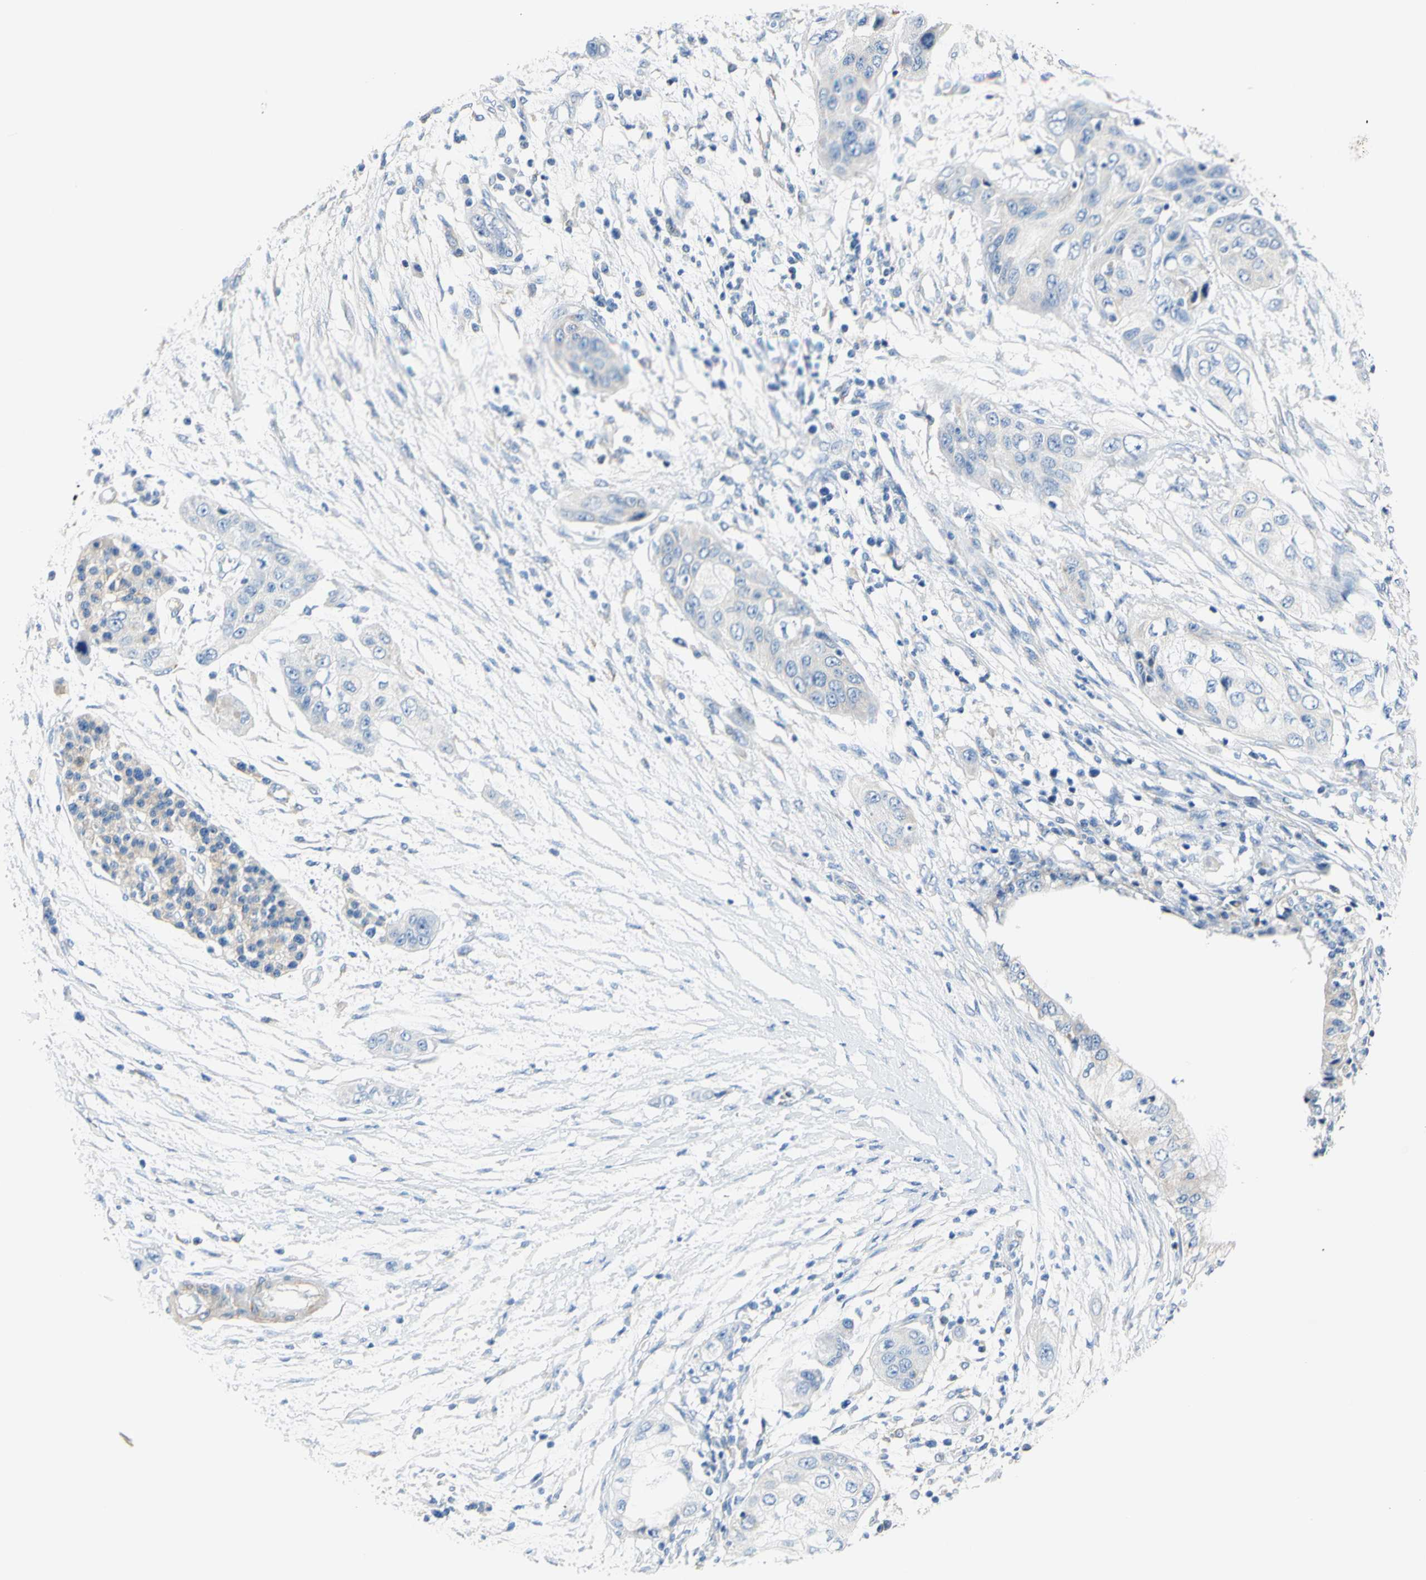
{"staining": {"intensity": "negative", "quantity": "none", "location": "none"}, "tissue": "pancreatic cancer", "cell_type": "Tumor cells", "image_type": "cancer", "snomed": [{"axis": "morphology", "description": "Adenocarcinoma, NOS"}, {"axis": "topography", "description": "Pancreas"}], "caption": "Tumor cells are negative for protein expression in human pancreatic cancer (adenocarcinoma). (DAB immunohistochemistry (IHC), high magnification).", "gene": "RETREG2", "patient": {"sex": "female", "age": 70}}